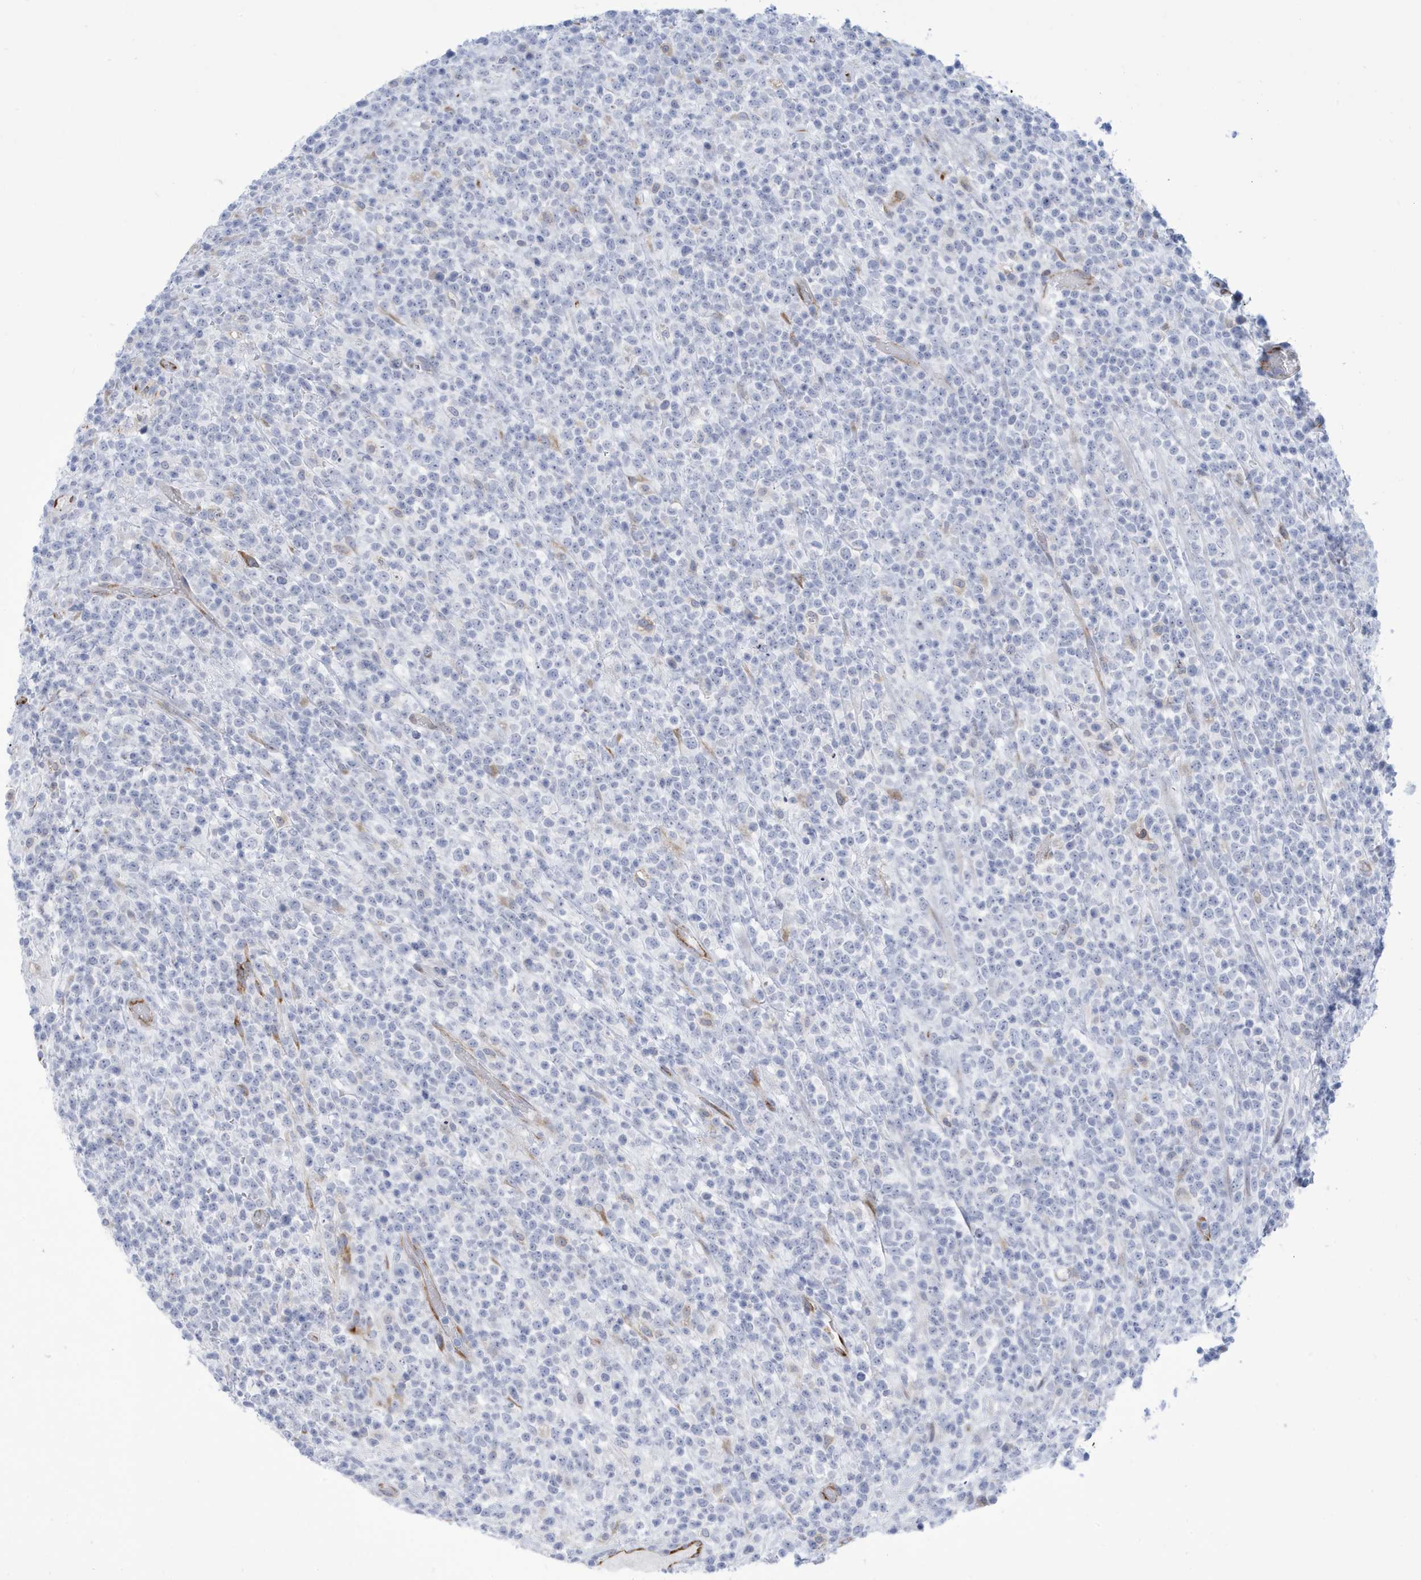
{"staining": {"intensity": "negative", "quantity": "none", "location": "none"}, "tissue": "lymphoma", "cell_type": "Tumor cells", "image_type": "cancer", "snomed": [{"axis": "morphology", "description": "Malignant lymphoma, non-Hodgkin's type, High grade"}, {"axis": "topography", "description": "Colon"}], "caption": "Histopathology image shows no protein staining in tumor cells of lymphoma tissue.", "gene": "SEMA3F", "patient": {"sex": "female", "age": 53}}